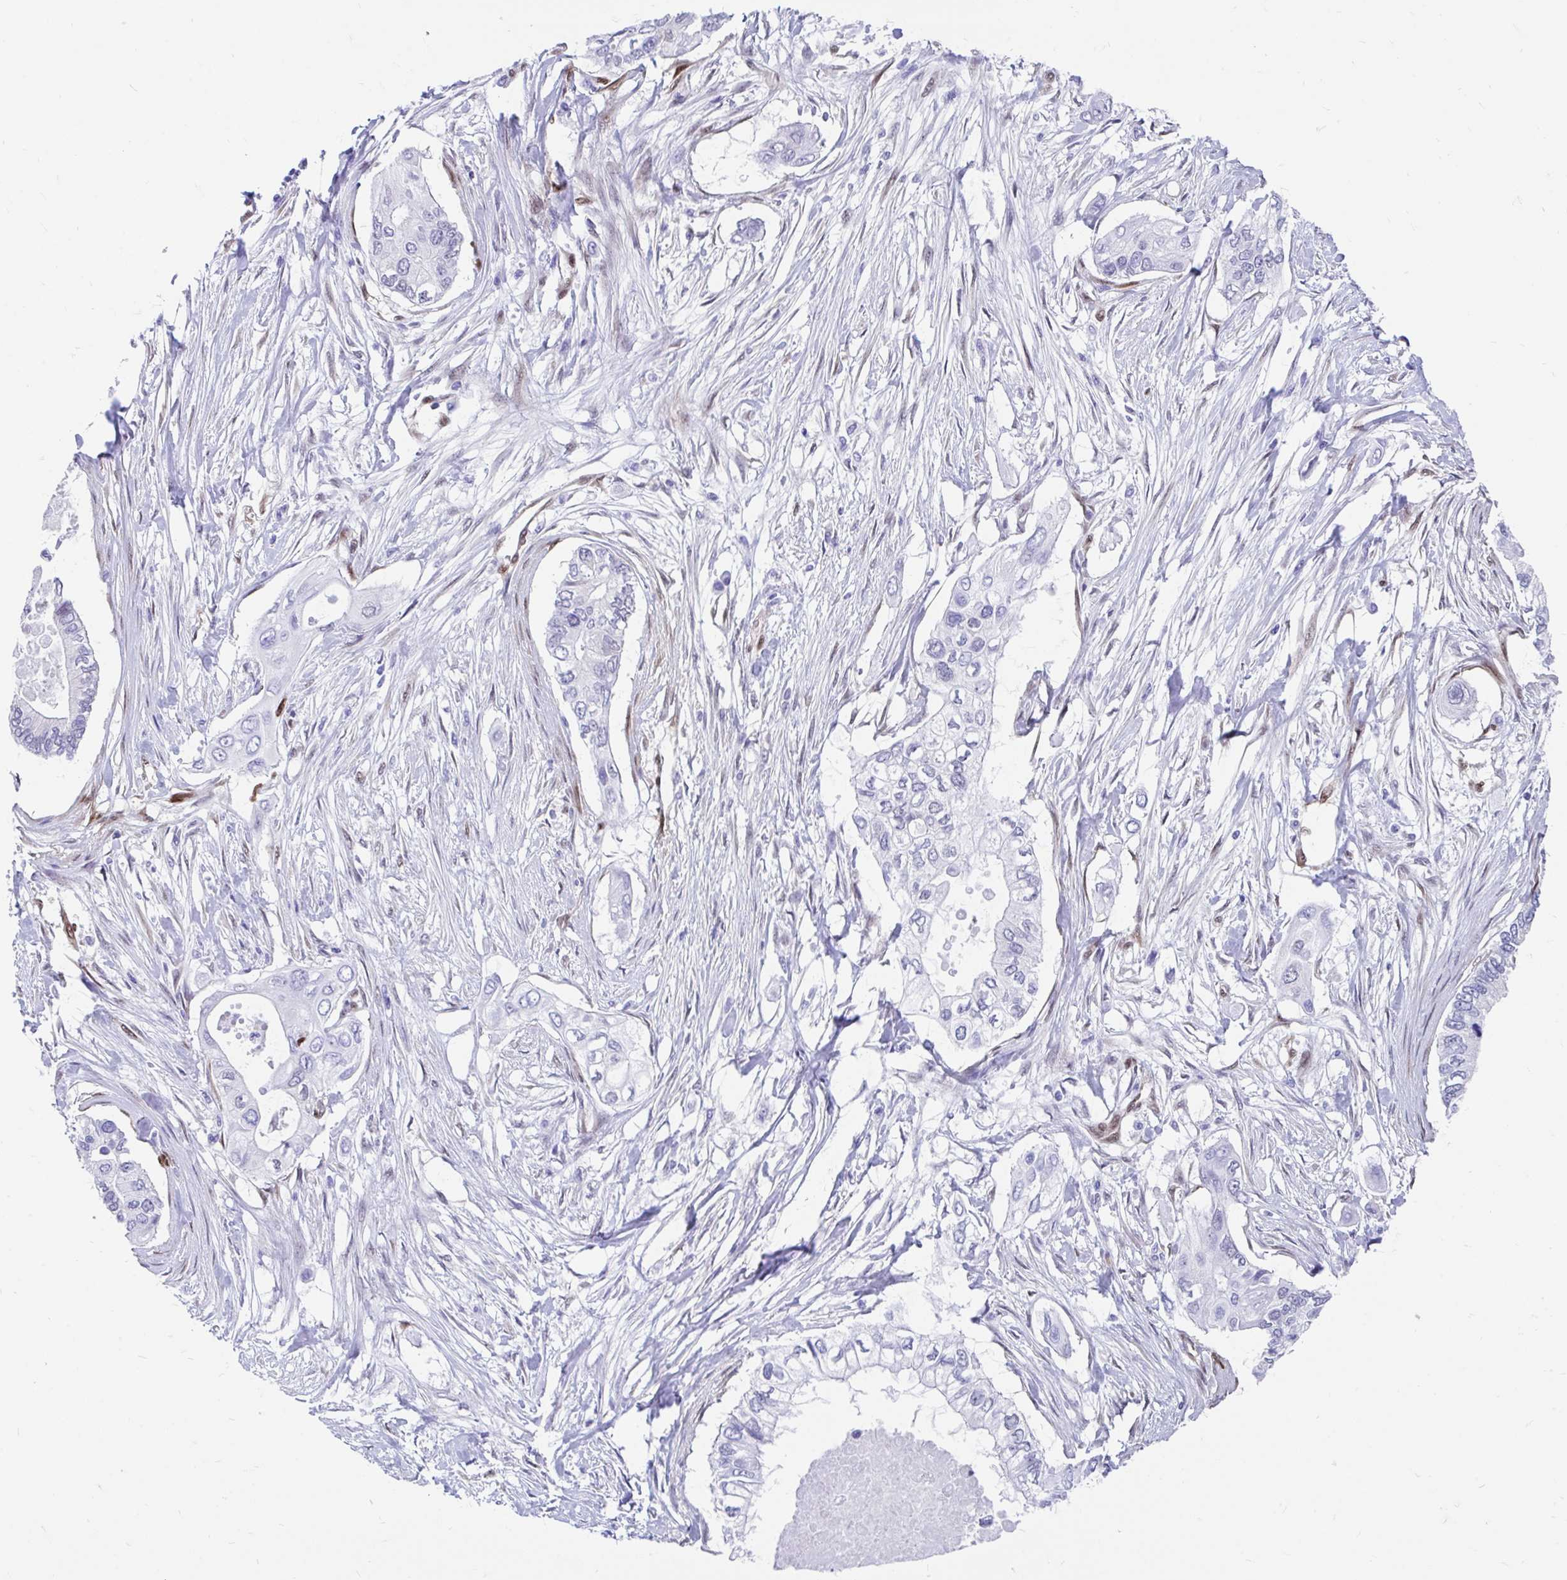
{"staining": {"intensity": "negative", "quantity": "none", "location": "none"}, "tissue": "pancreatic cancer", "cell_type": "Tumor cells", "image_type": "cancer", "snomed": [{"axis": "morphology", "description": "Adenocarcinoma, NOS"}, {"axis": "topography", "description": "Pancreas"}], "caption": "An immunohistochemistry (IHC) micrograph of pancreatic adenocarcinoma is shown. There is no staining in tumor cells of pancreatic adenocarcinoma. (Stains: DAB (3,3'-diaminobenzidine) IHC with hematoxylin counter stain, Microscopy: brightfield microscopy at high magnification).", "gene": "RBPMS", "patient": {"sex": "female", "age": 63}}